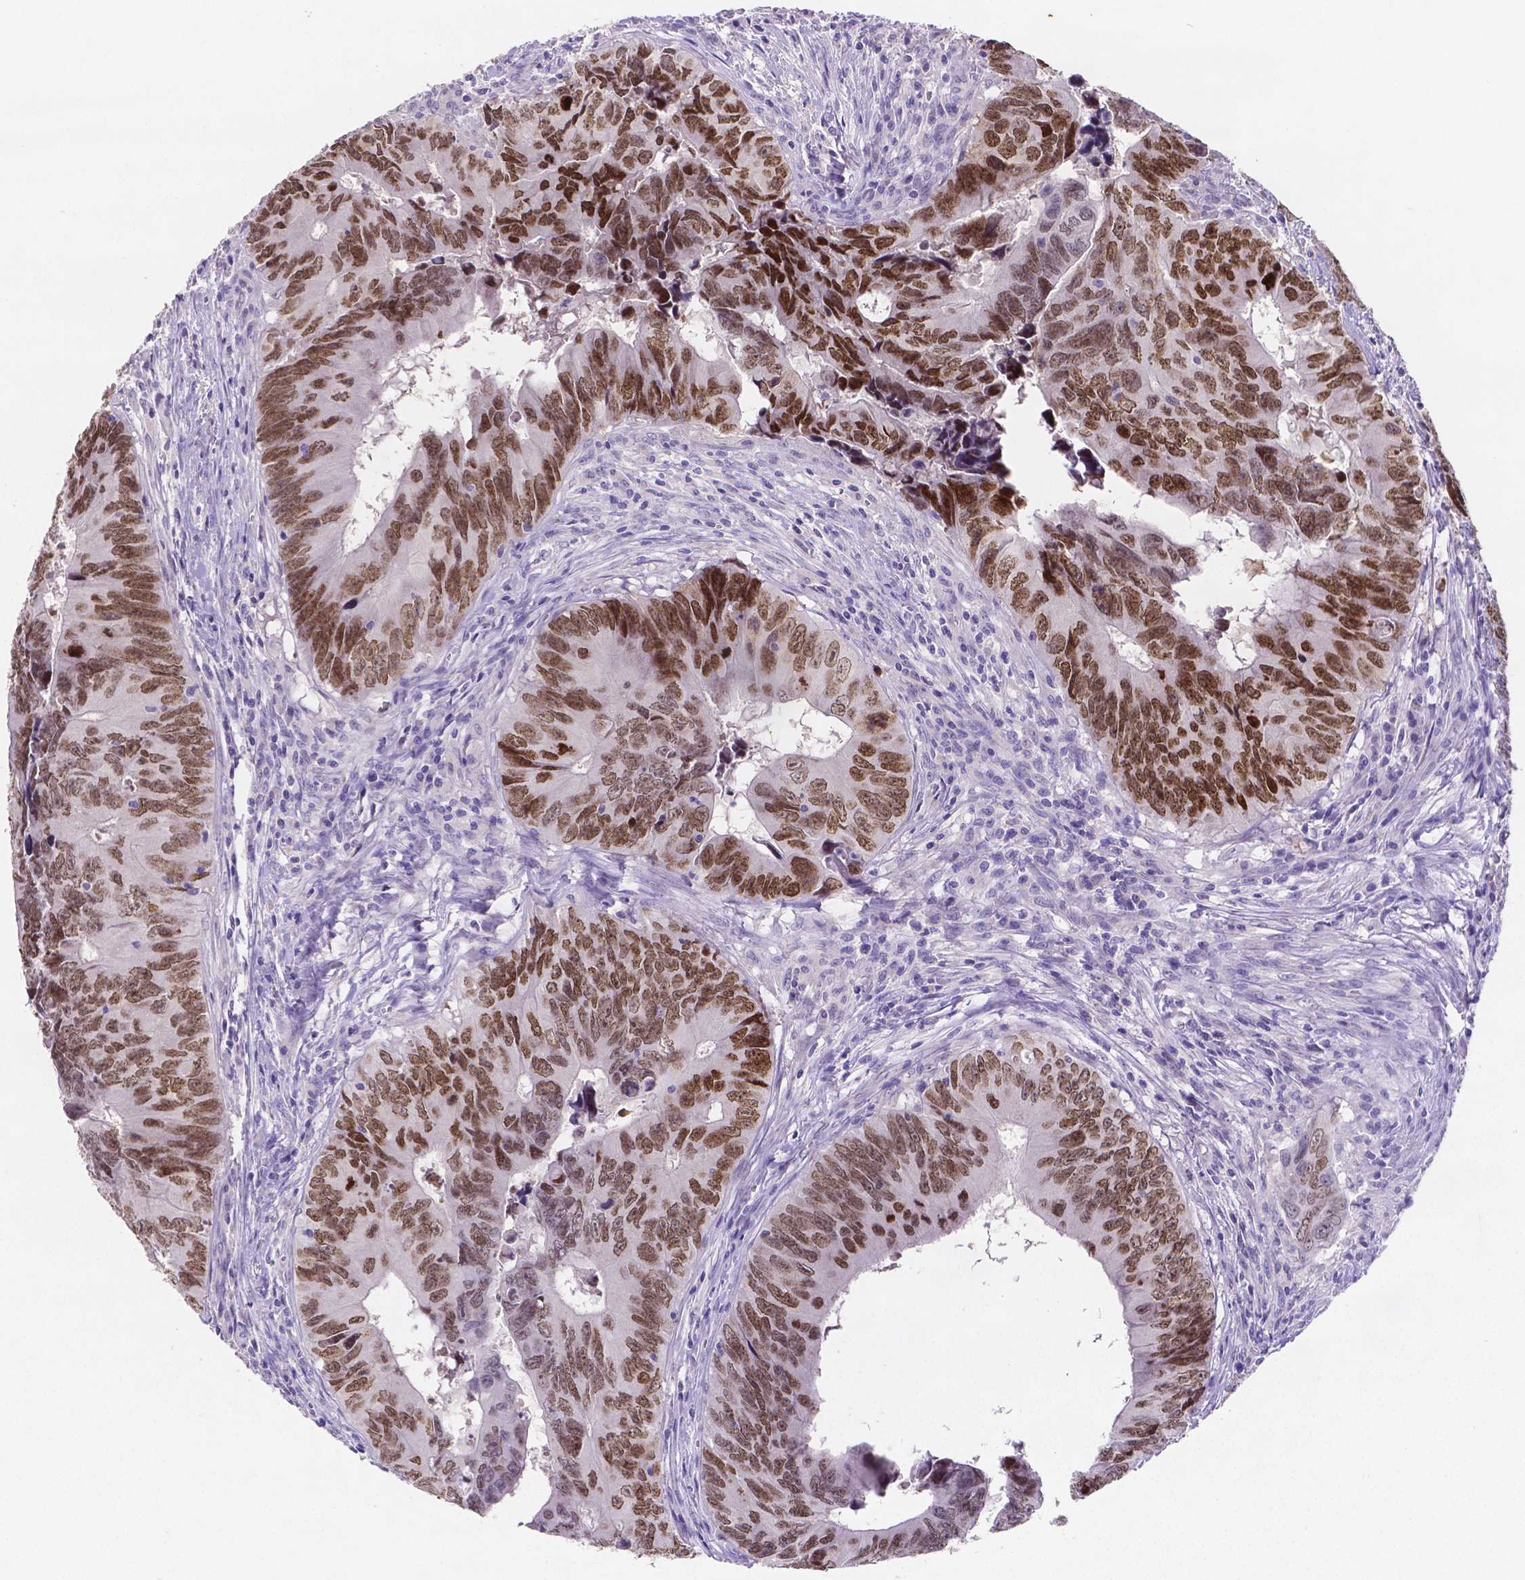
{"staining": {"intensity": "strong", "quantity": ">75%", "location": "nuclear"}, "tissue": "colorectal cancer", "cell_type": "Tumor cells", "image_type": "cancer", "snomed": [{"axis": "morphology", "description": "Adenocarcinoma, NOS"}, {"axis": "topography", "description": "Colon"}], "caption": "Immunohistochemistry (DAB) staining of colorectal cancer shows strong nuclear protein staining in about >75% of tumor cells.", "gene": "SATB2", "patient": {"sex": "female", "age": 82}}